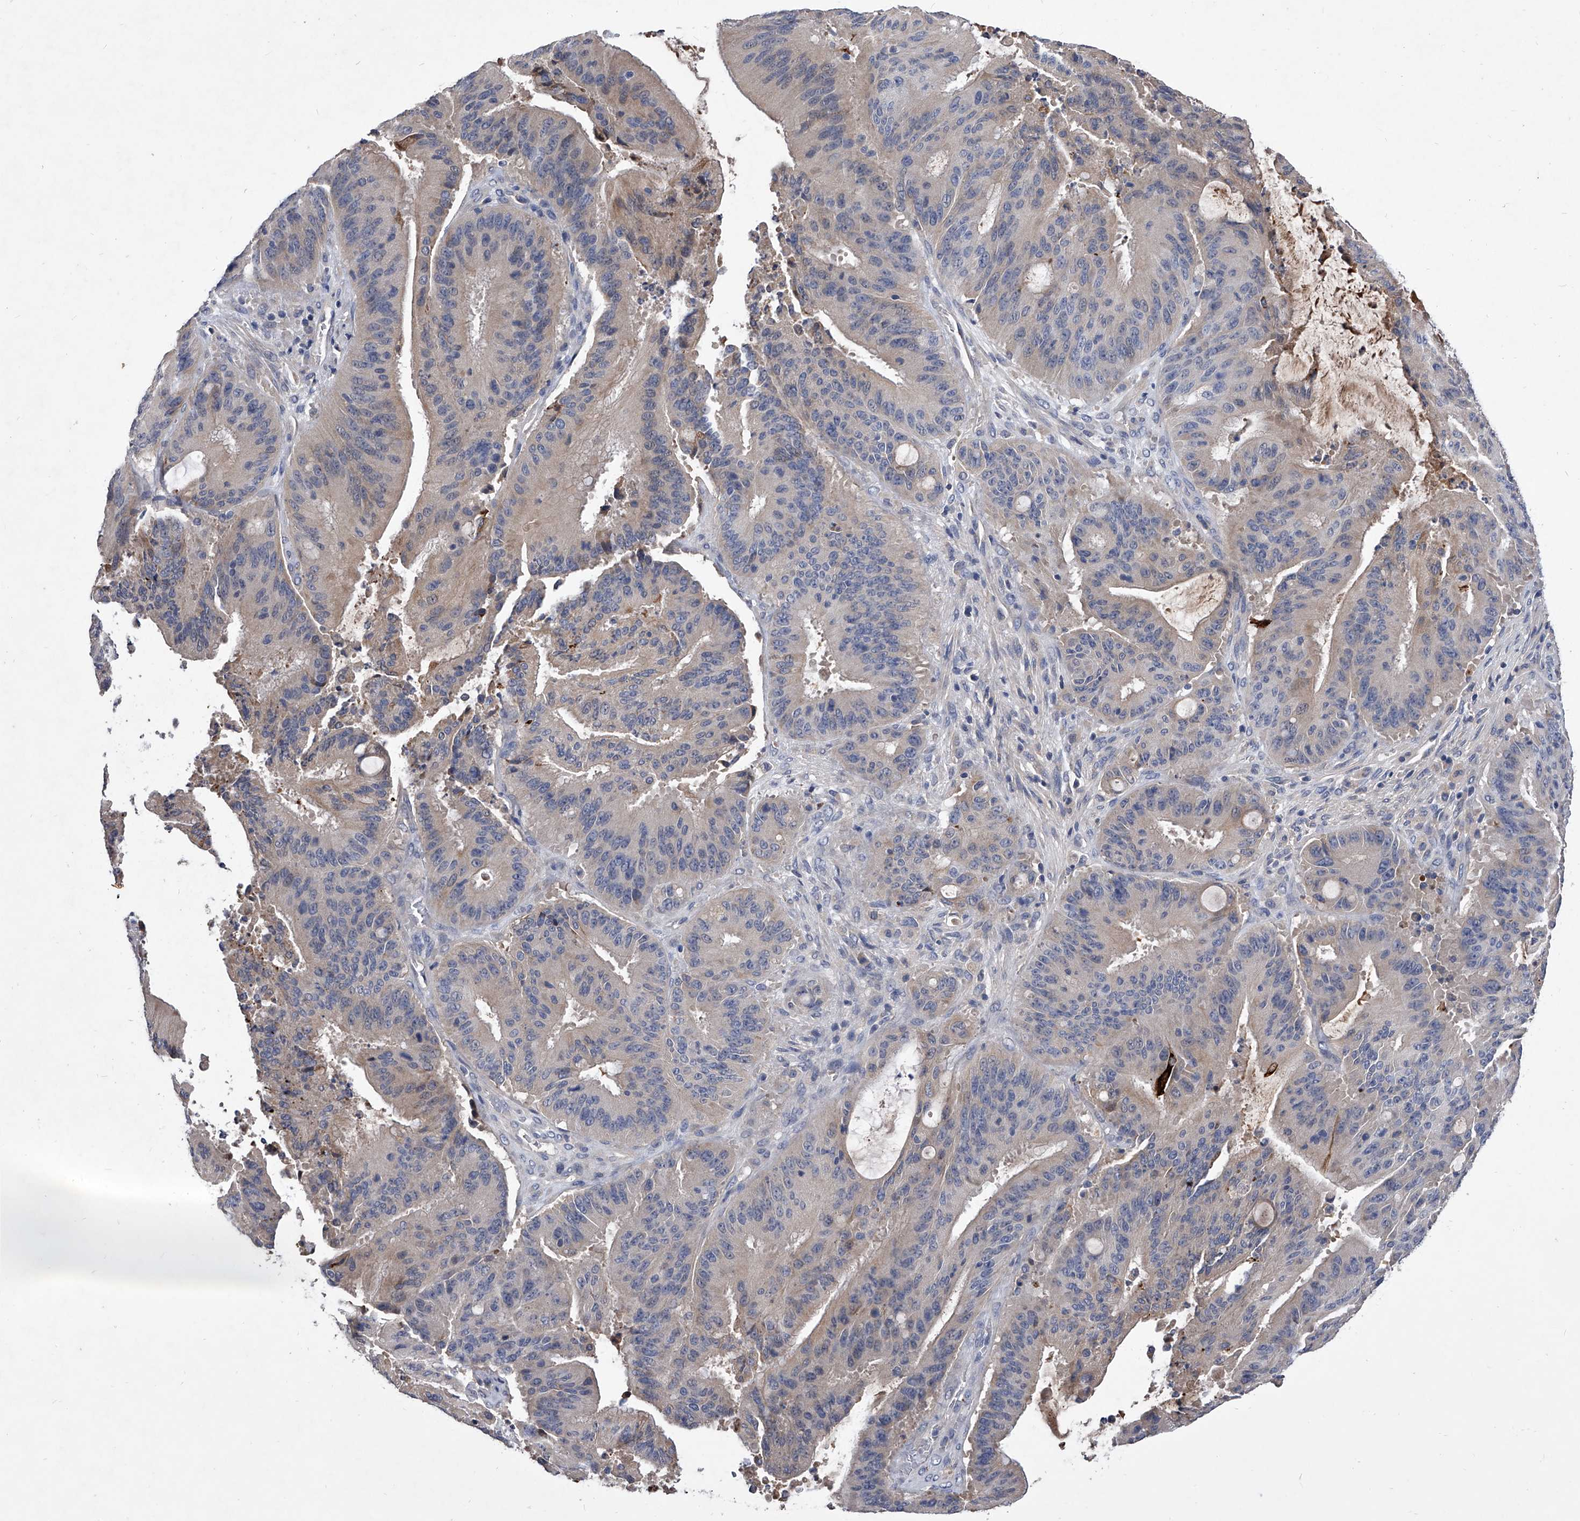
{"staining": {"intensity": "weak", "quantity": "25%-75%", "location": "cytoplasmic/membranous"}, "tissue": "liver cancer", "cell_type": "Tumor cells", "image_type": "cancer", "snomed": [{"axis": "morphology", "description": "Normal tissue, NOS"}, {"axis": "morphology", "description": "Cholangiocarcinoma"}, {"axis": "topography", "description": "Liver"}, {"axis": "topography", "description": "Peripheral nerve tissue"}], "caption": "Protein expression analysis of human liver cancer reveals weak cytoplasmic/membranous expression in approximately 25%-75% of tumor cells.", "gene": "C5", "patient": {"sex": "female", "age": 73}}